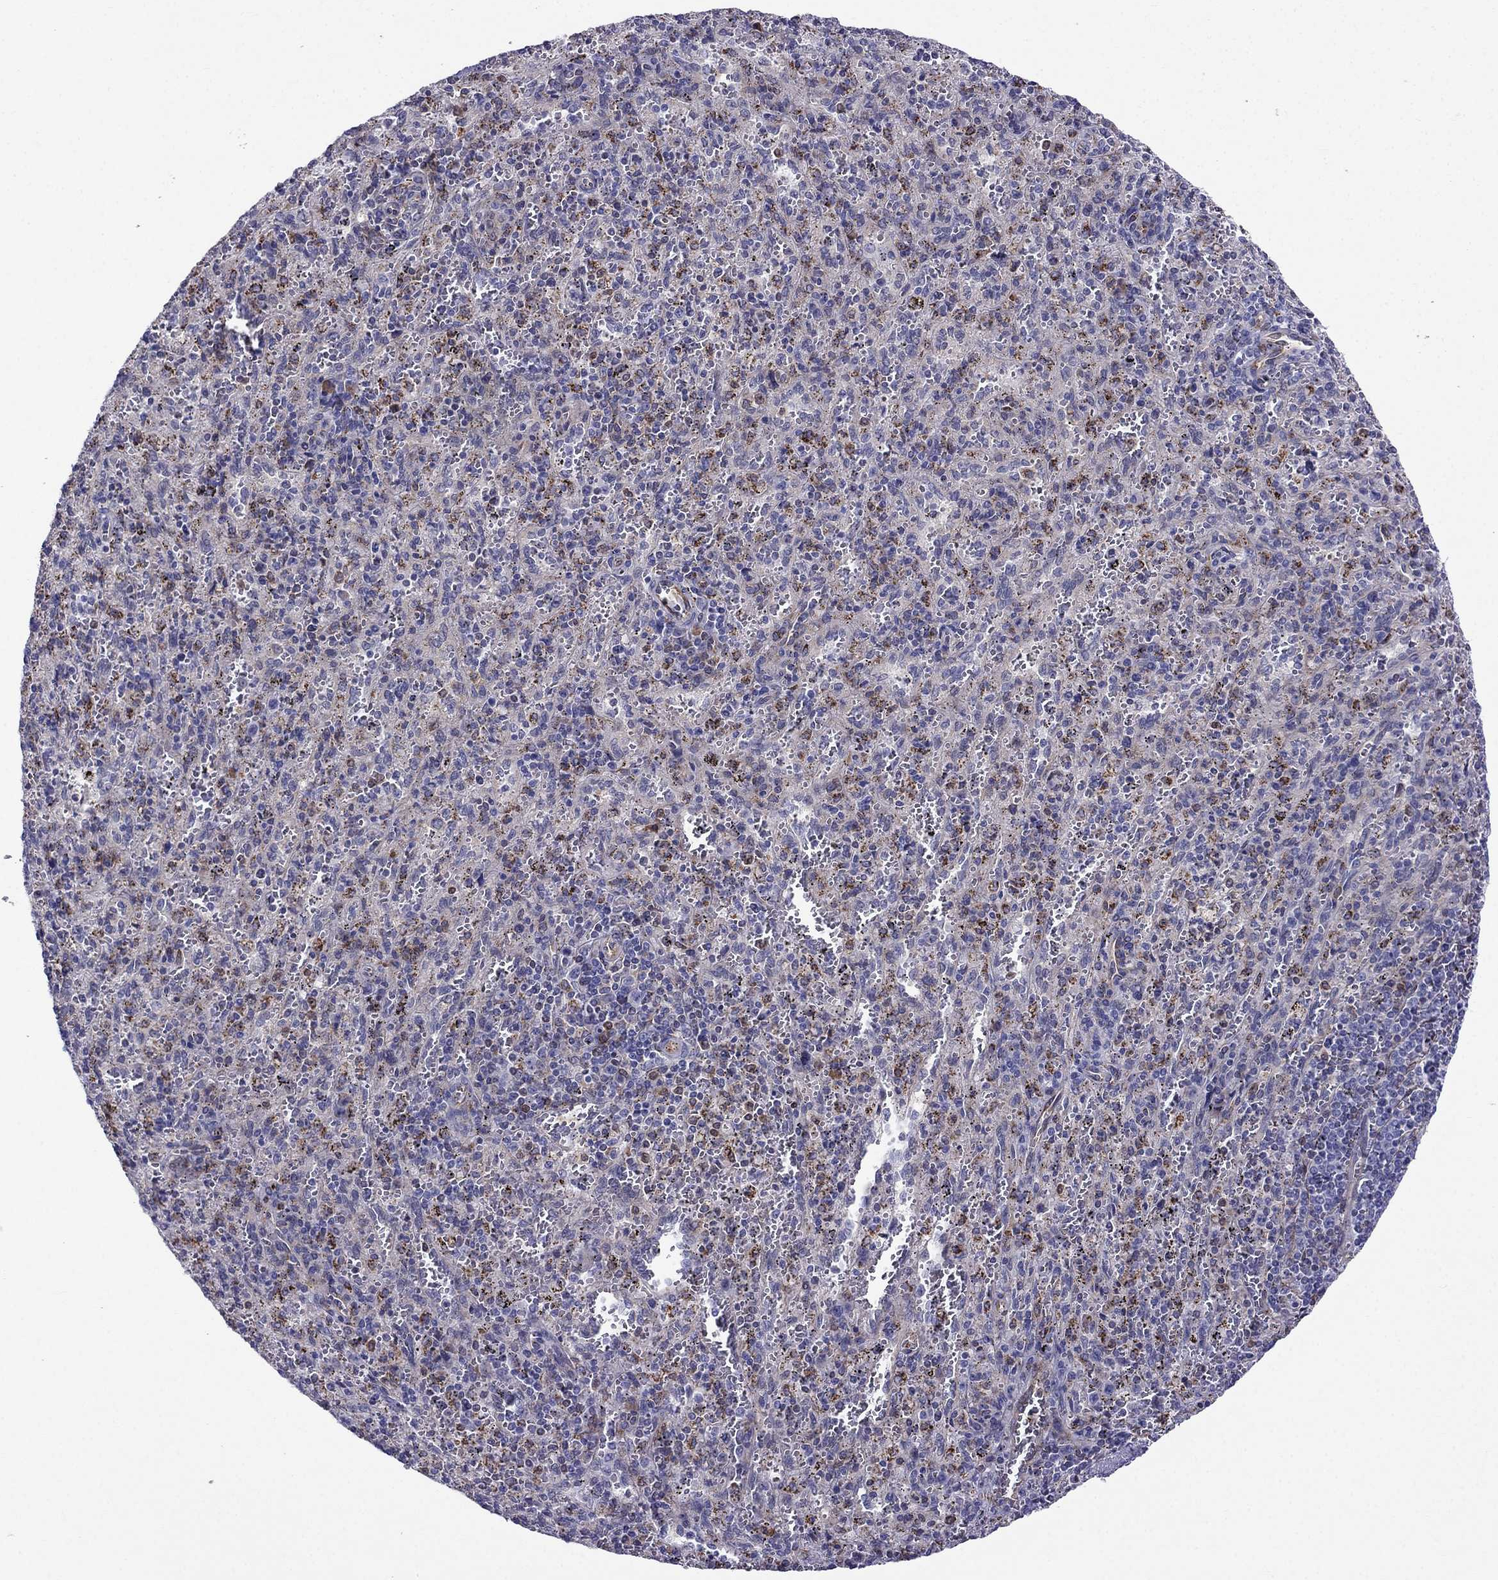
{"staining": {"intensity": "moderate", "quantity": "<25%", "location": "cytoplasmic/membranous"}, "tissue": "spleen", "cell_type": "Cells in red pulp", "image_type": "normal", "snomed": [{"axis": "morphology", "description": "Normal tissue, NOS"}, {"axis": "topography", "description": "Spleen"}], "caption": "About <25% of cells in red pulp in normal human spleen demonstrate moderate cytoplasmic/membranous protein positivity as visualized by brown immunohistochemical staining.", "gene": "GNAL", "patient": {"sex": "male", "age": 57}}